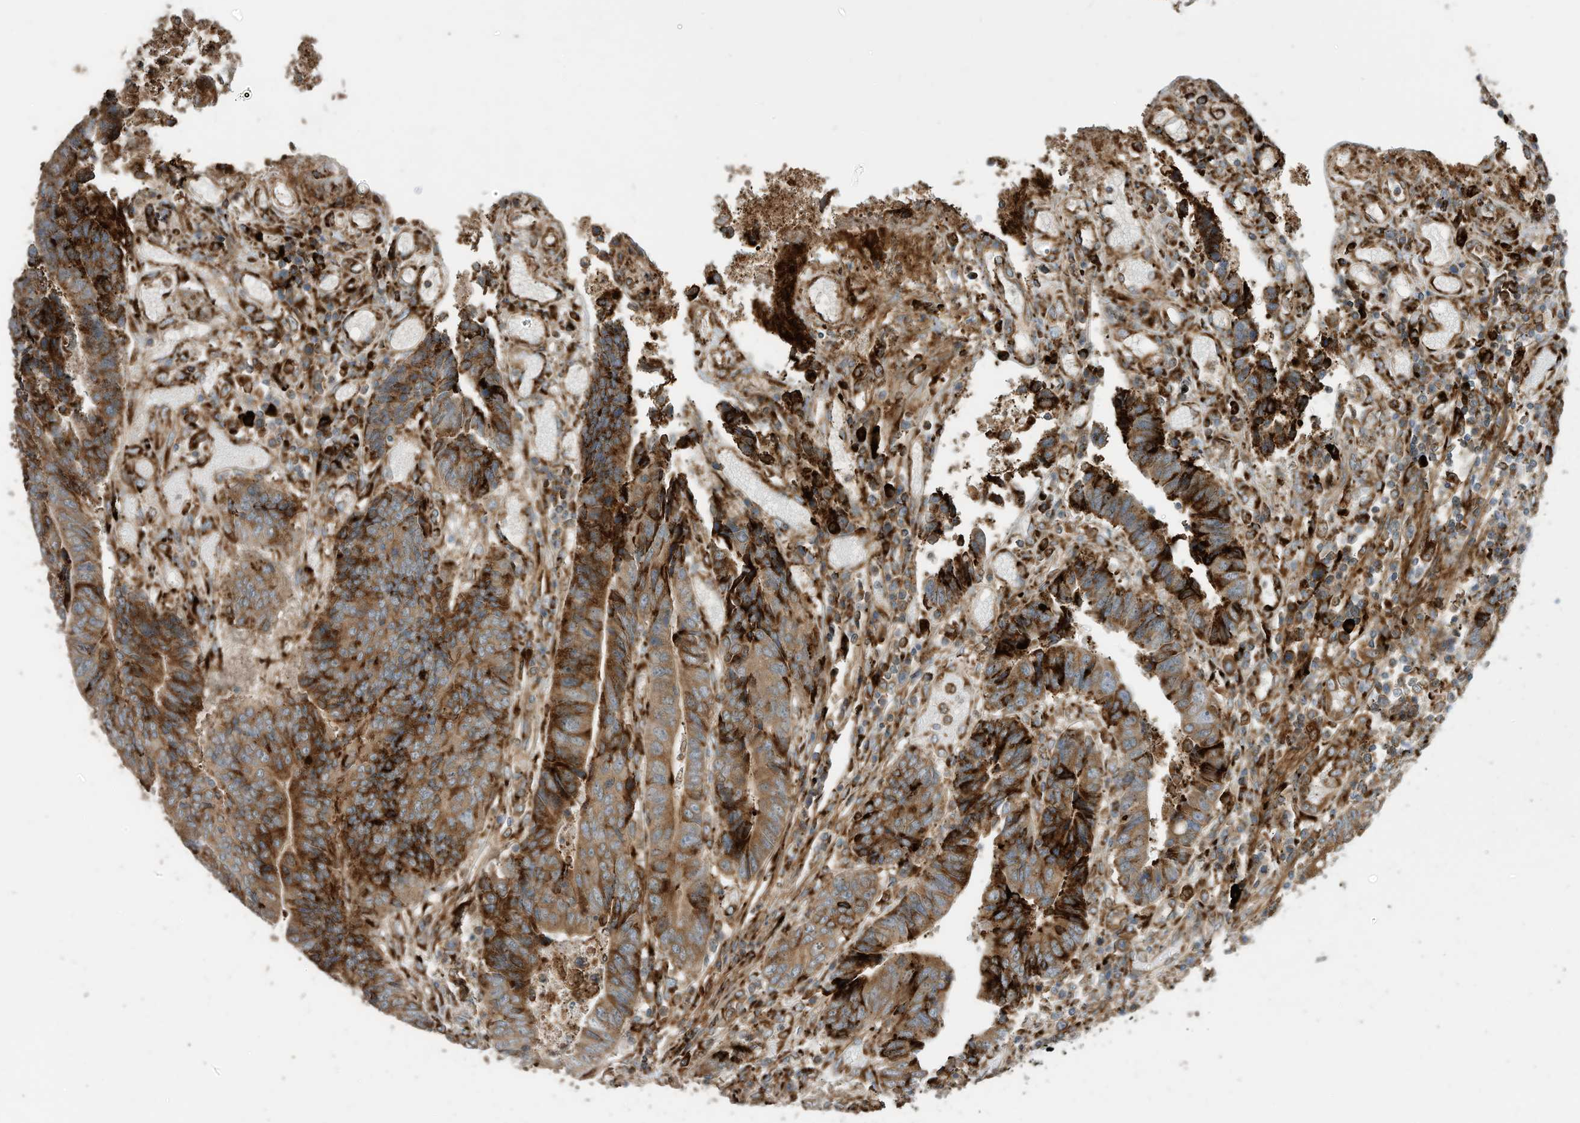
{"staining": {"intensity": "strong", "quantity": ">75%", "location": "cytoplasmic/membranous"}, "tissue": "colorectal cancer", "cell_type": "Tumor cells", "image_type": "cancer", "snomed": [{"axis": "morphology", "description": "Adenocarcinoma, NOS"}, {"axis": "topography", "description": "Rectum"}], "caption": "Tumor cells show high levels of strong cytoplasmic/membranous expression in about >75% of cells in colorectal cancer (adenocarcinoma).", "gene": "TRNAU1AP", "patient": {"sex": "male", "age": 84}}